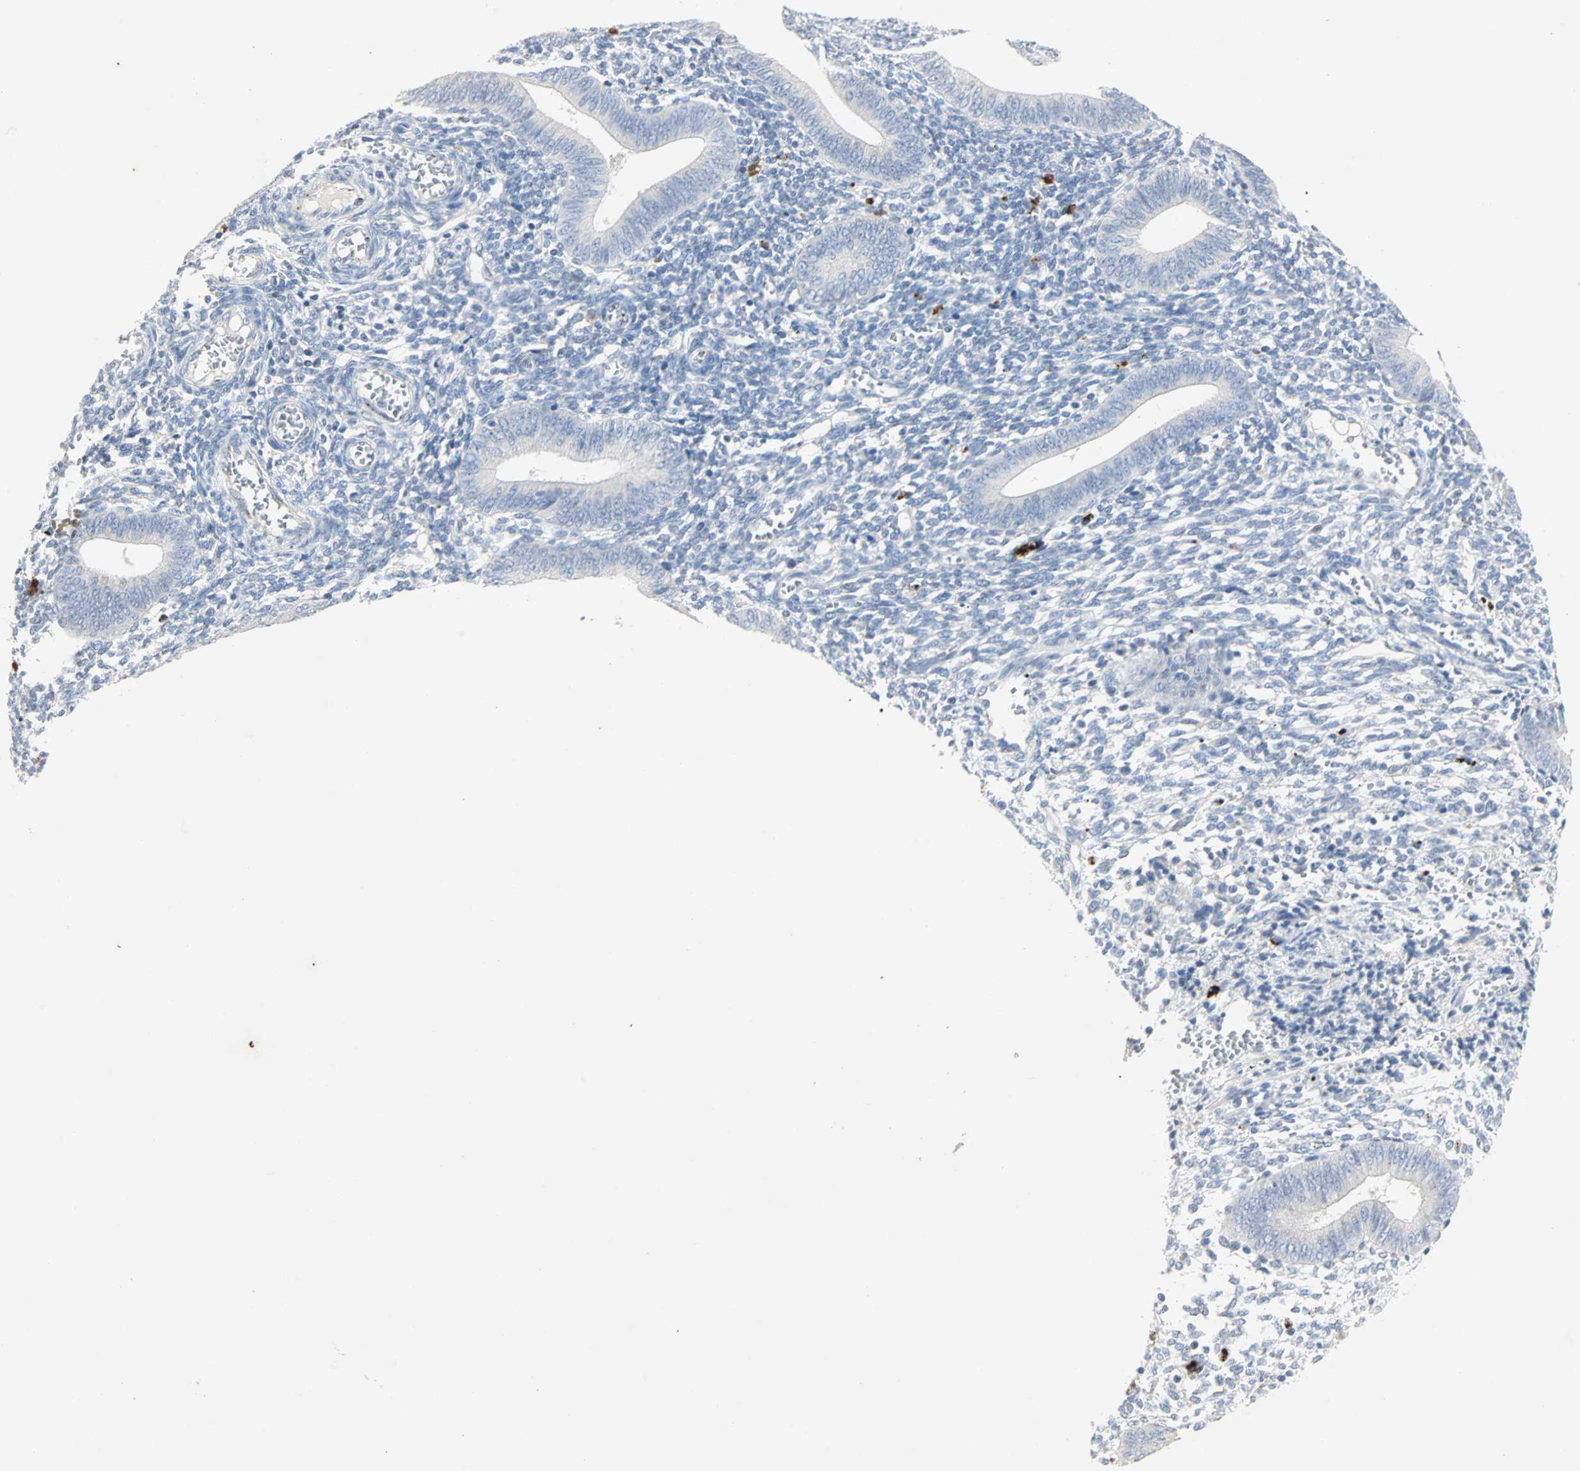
{"staining": {"intensity": "negative", "quantity": "none", "location": "none"}, "tissue": "endometrium", "cell_type": "Cells in endometrial stroma", "image_type": "normal", "snomed": [{"axis": "morphology", "description": "Normal tissue, NOS"}, {"axis": "topography", "description": "Uterus"}, {"axis": "topography", "description": "Endometrium"}], "caption": "This micrograph is of unremarkable endometrium stained with immunohistochemistry to label a protein in brown with the nuclei are counter-stained blue. There is no staining in cells in endometrial stroma. (DAB (3,3'-diaminobenzidine) IHC visualized using brightfield microscopy, high magnification).", "gene": "CEACAM6", "patient": {"sex": "female", "age": 33}}